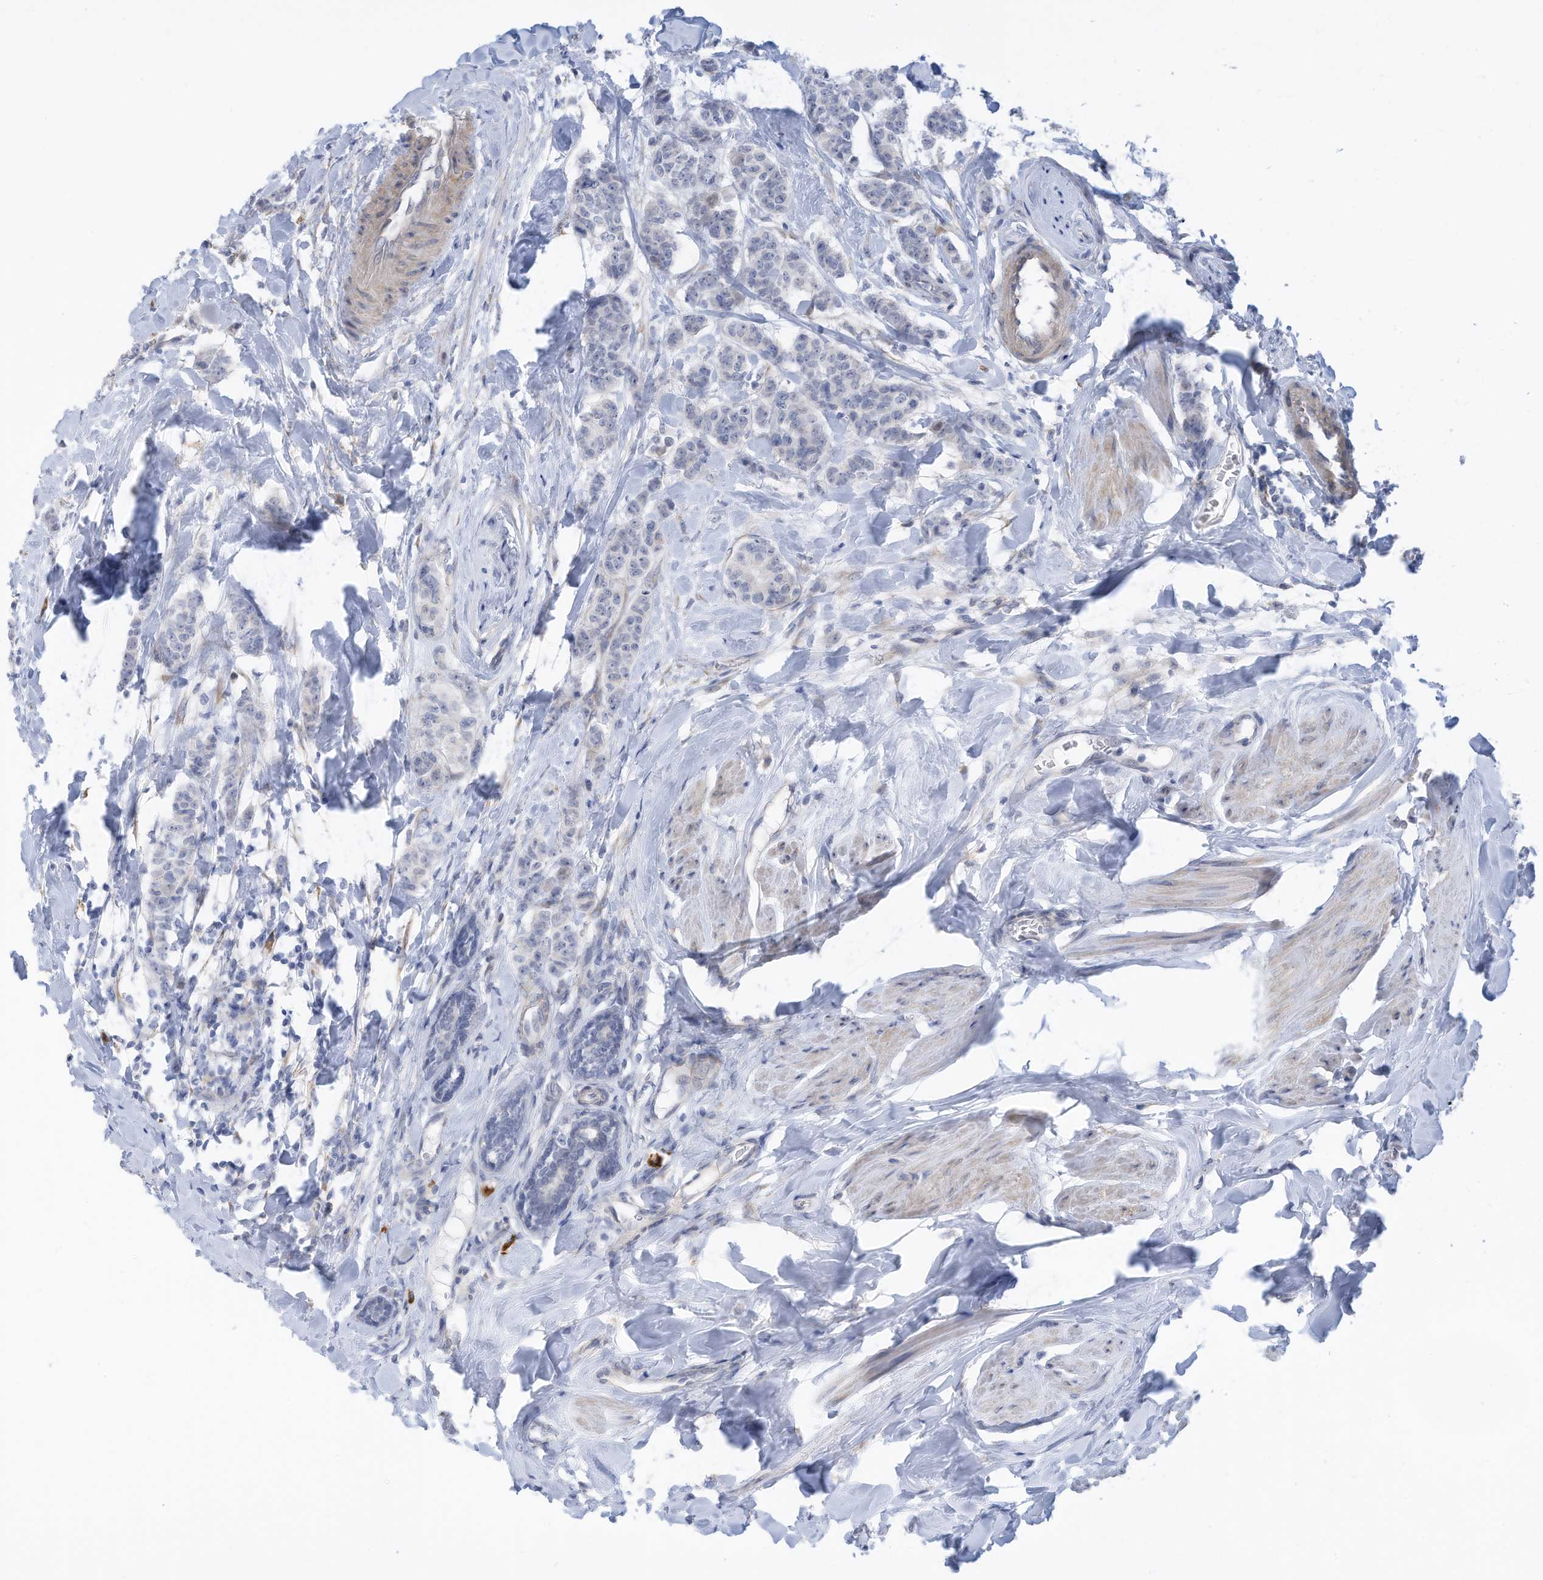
{"staining": {"intensity": "negative", "quantity": "none", "location": "none"}, "tissue": "breast cancer", "cell_type": "Tumor cells", "image_type": "cancer", "snomed": [{"axis": "morphology", "description": "Duct carcinoma"}, {"axis": "topography", "description": "Breast"}], "caption": "Human breast cancer stained for a protein using IHC exhibits no staining in tumor cells.", "gene": "ZNF292", "patient": {"sex": "female", "age": 40}}